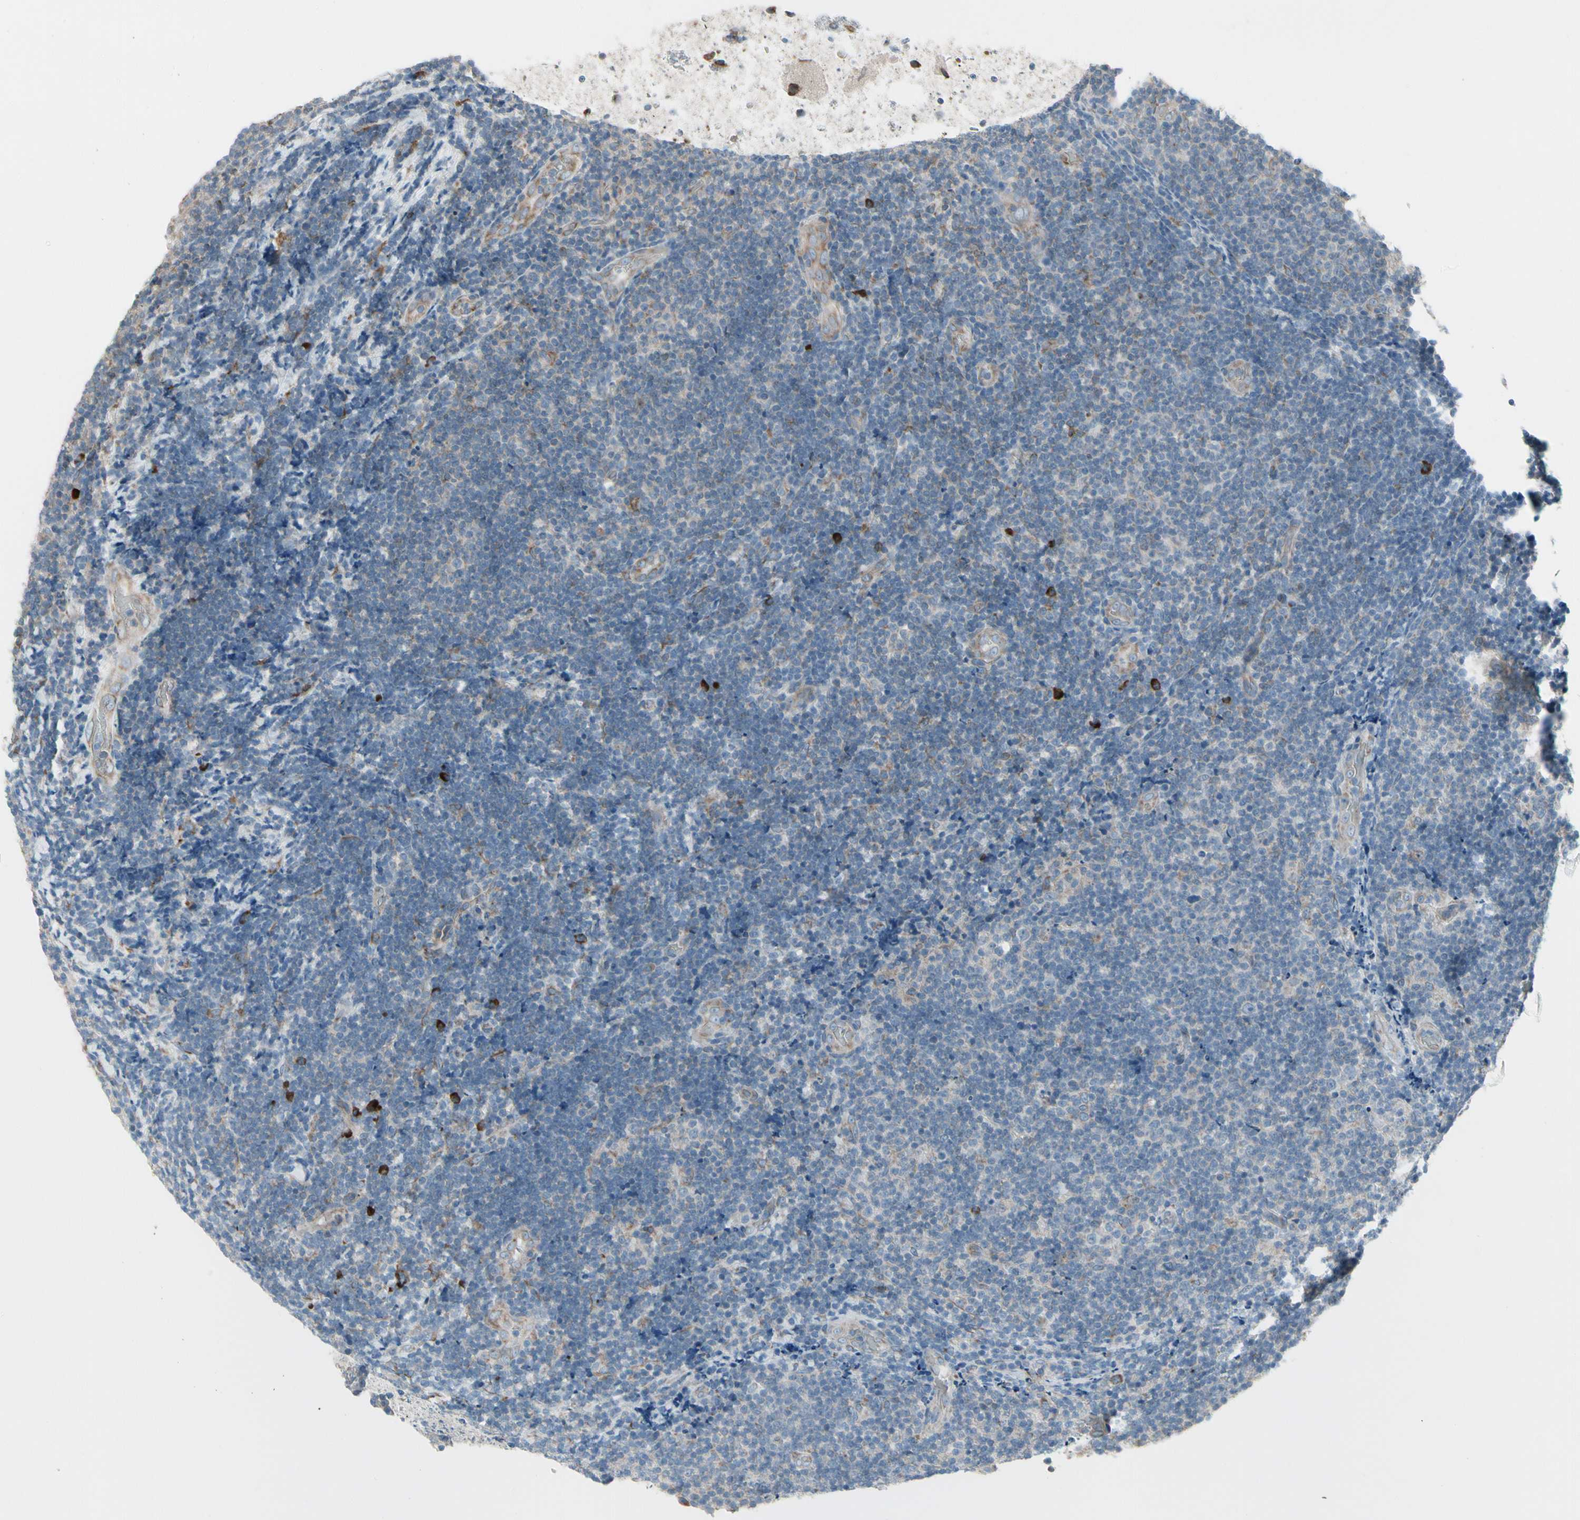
{"staining": {"intensity": "negative", "quantity": "none", "location": "none"}, "tissue": "lymphoma", "cell_type": "Tumor cells", "image_type": "cancer", "snomed": [{"axis": "morphology", "description": "Malignant lymphoma, non-Hodgkin's type, Low grade"}, {"axis": "topography", "description": "Lymph node"}], "caption": "Protein analysis of lymphoma demonstrates no significant positivity in tumor cells.", "gene": "FNDC3A", "patient": {"sex": "male", "age": 83}}